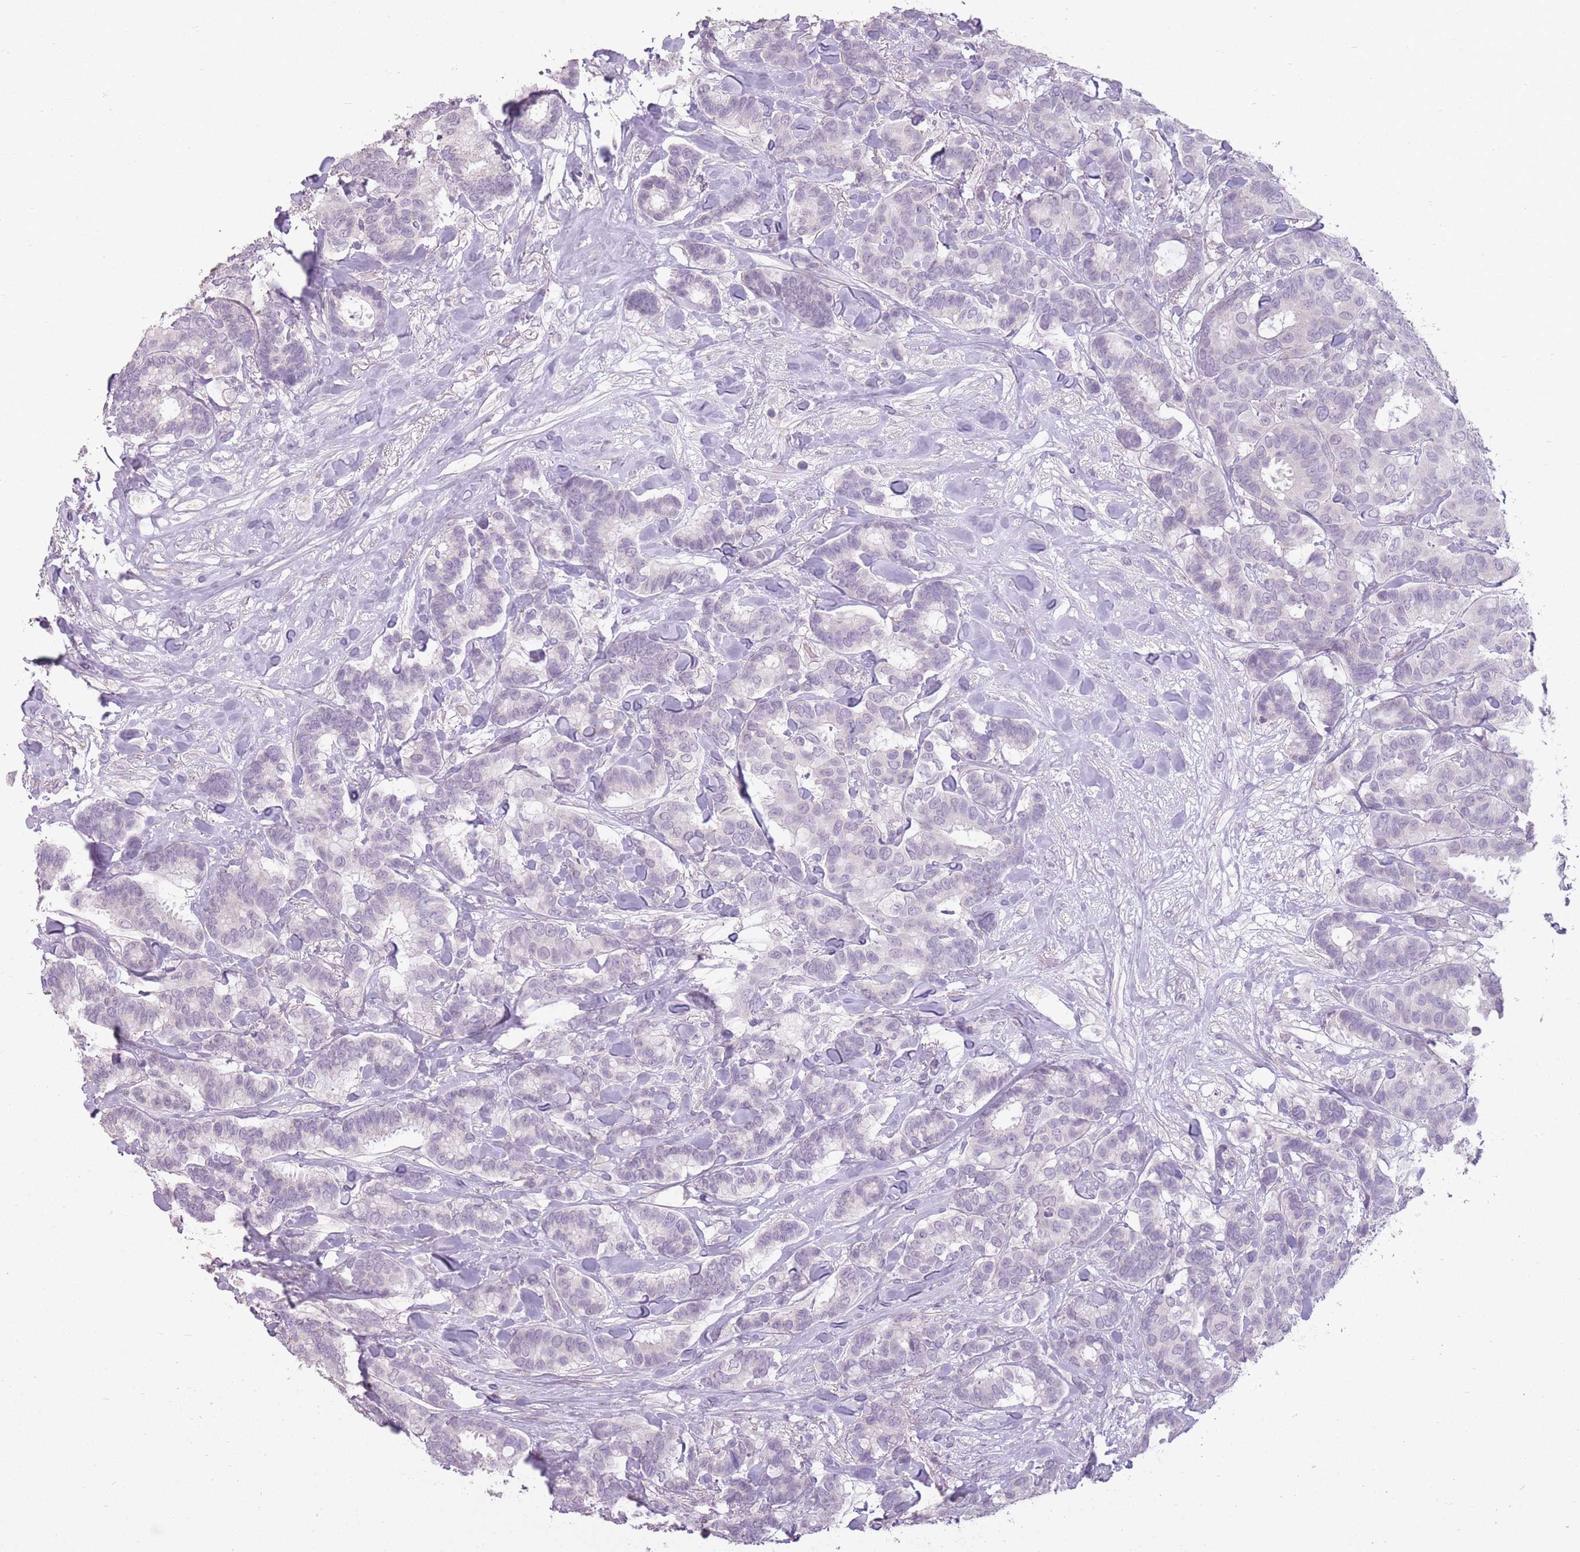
{"staining": {"intensity": "negative", "quantity": "none", "location": "none"}, "tissue": "breast cancer", "cell_type": "Tumor cells", "image_type": "cancer", "snomed": [{"axis": "morphology", "description": "Normal tissue, NOS"}, {"axis": "morphology", "description": "Duct carcinoma"}, {"axis": "topography", "description": "Breast"}], "caption": "IHC micrograph of human breast intraductal carcinoma stained for a protein (brown), which exhibits no staining in tumor cells.", "gene": "ZBTB24", "patient": {"sex": "female", "age": 87}}